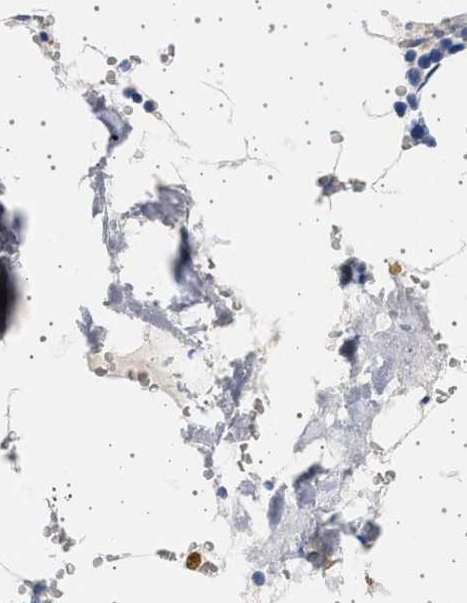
{"staining": {"intensity": "negative", "quantity": "none", "location": "none"}, "tissue": "bone marrow", "cell_type": "Hematopoietic cells", "image_type": "normal", "snomed": [{"axis": "morphology", "description": "Normal tissue, NOS"}, {"axis": "topography", "description": "Bone marrow"}], "caption": "Immunohistochemistry of unremarkable bone marrow shows no positivity in hematopoietic cells. (DAB (3,3'-diaminobenzidine) immunohistochemistry (IHC) with hematoxylin counter stain).", "gene": "TRMT10B", "patient": {"sex": "male", "age": 70}}